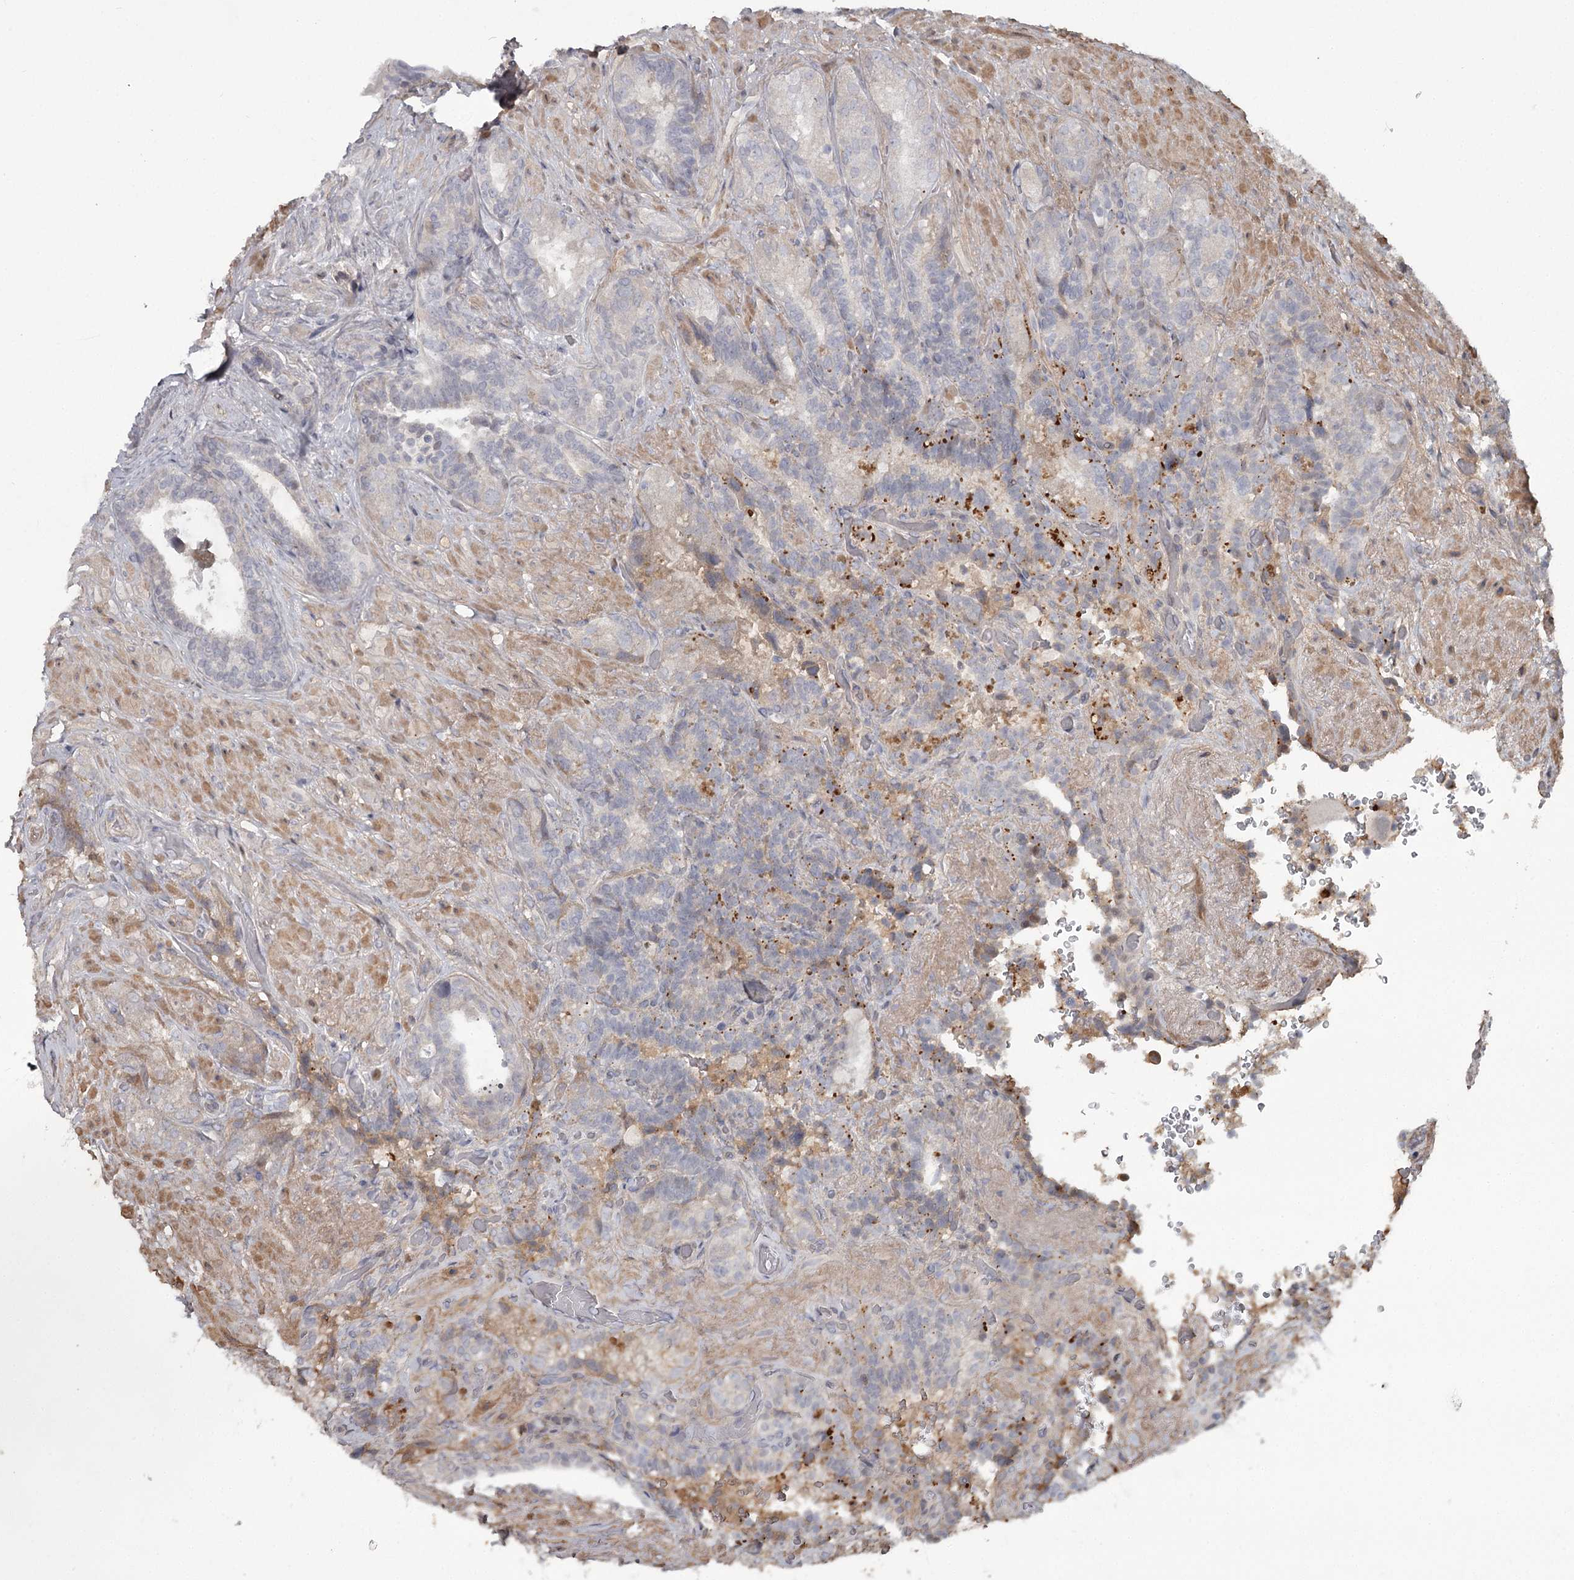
{"staining": {"intensity": "negative", "quantity": "none", "location": "none"}, "tissue": "seminal vesicle", "cell_type": "Glandular cells", "image_type": "normal", "snomed": [{"axis": "morphology", "description": "Normal tissue, NOS"}, {"axis": "topography", "description": "Prostate and seminal vesicle, NOS"}, {"axis": "topography", "description": "Prostate"}, {"axis": "topography", "description": "Seminal veicle"}], "caption": "This is an immunohistochemistry image of benign human seminal vesicle. There is no positivity in glandular cells.", "gene": "DHRS9", "patient": {"sex": "male", "age": 67}}